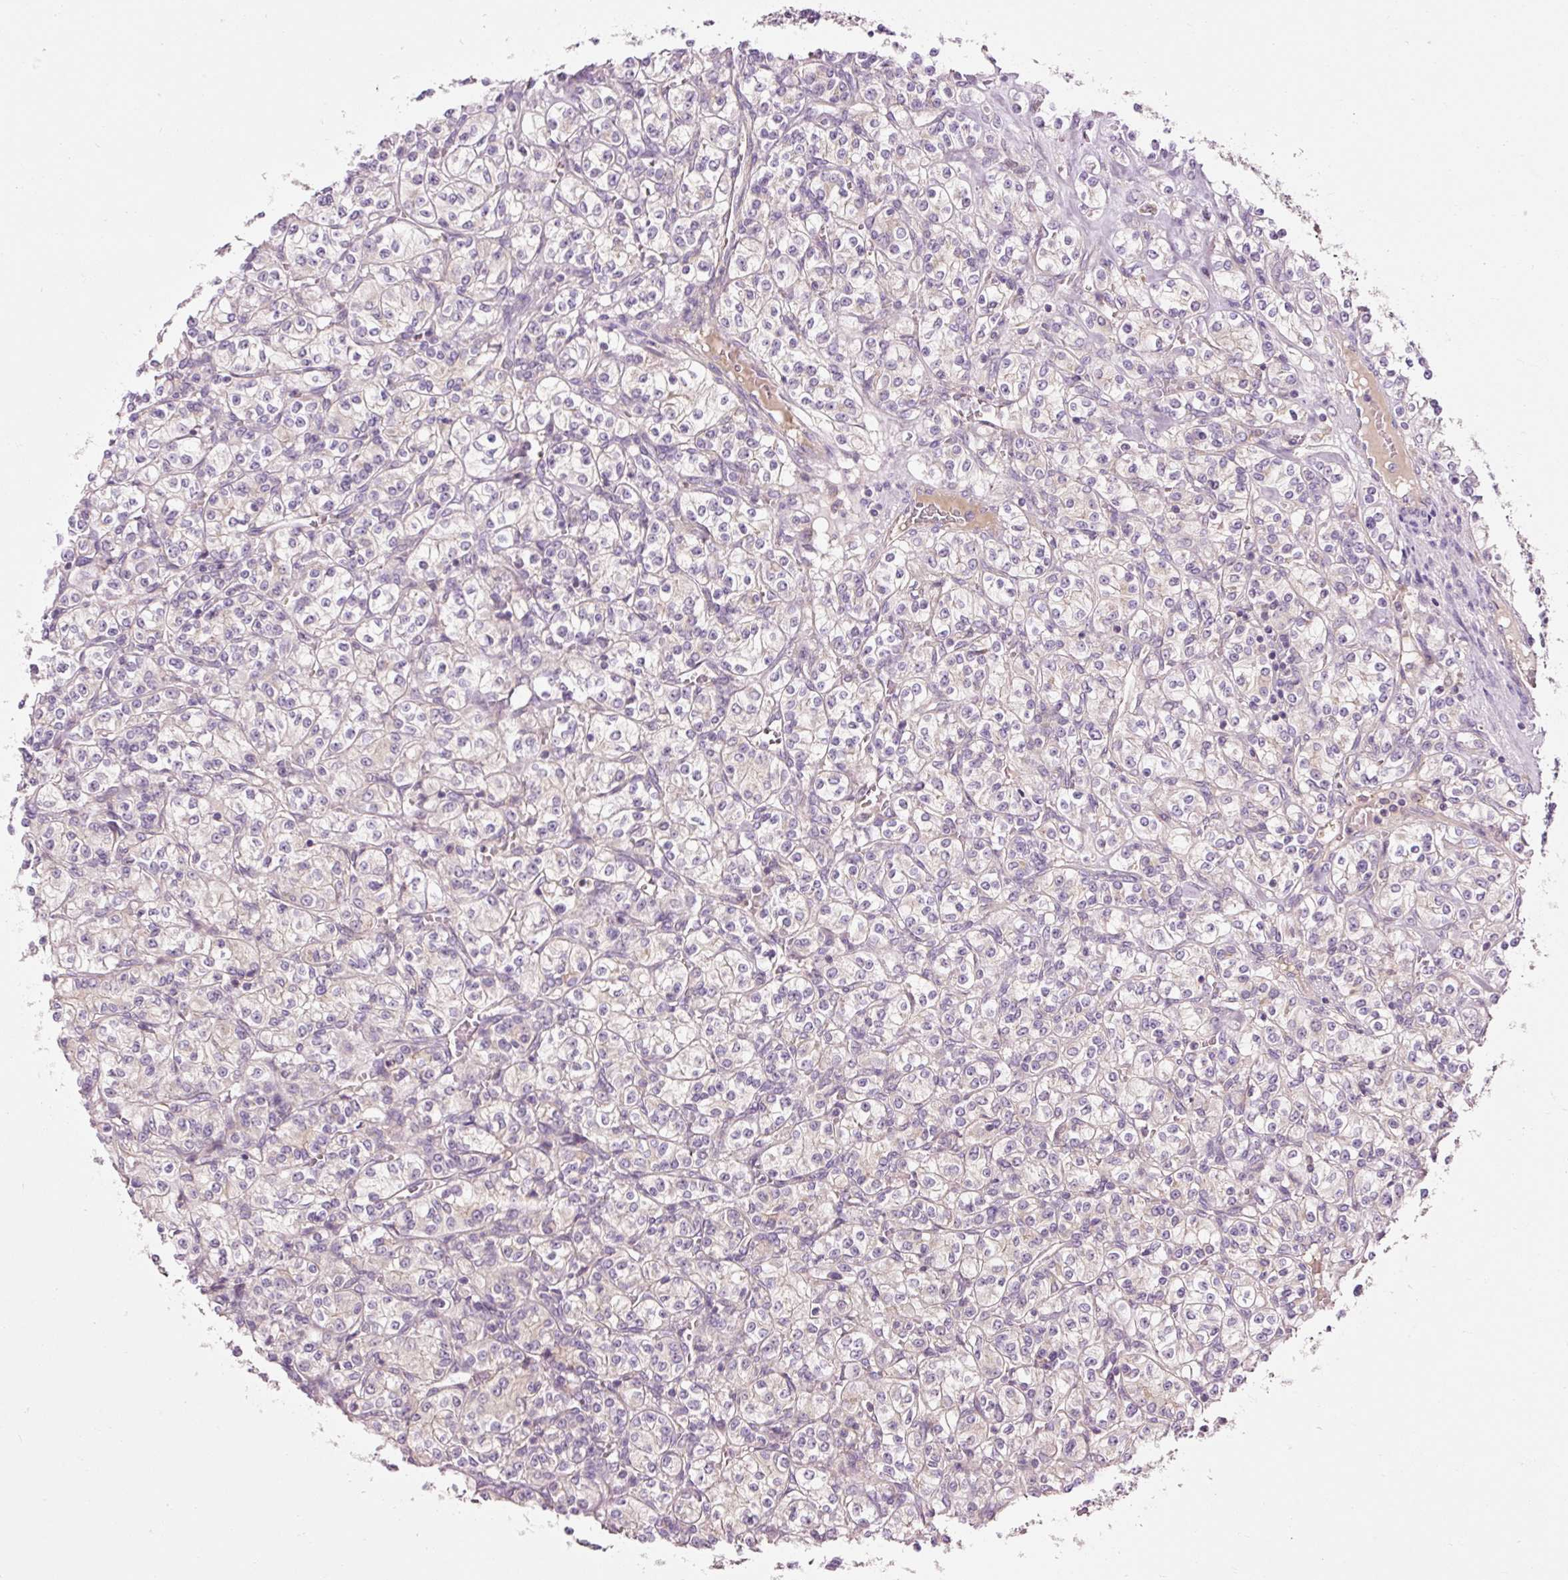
{"staining": {"intensity": "negative", "quantity": "none", "location": "none"}, "tissue": "renal cancer", "cell_type": "Tumor cells", "image_type": "cancer", "snomed": [{"axis": "morphology", "description": "Adenocarcinoma, NOS"}, {"axis": "topography", "description": "Kidney"}], "caption": "An immunohistochemistry (IHC) micrograph of renal cancer is shown. There is no staining in tumor cells of renal cancer.", "gene": "NAPA", "patient": {"sex": "male", "age": 77}}